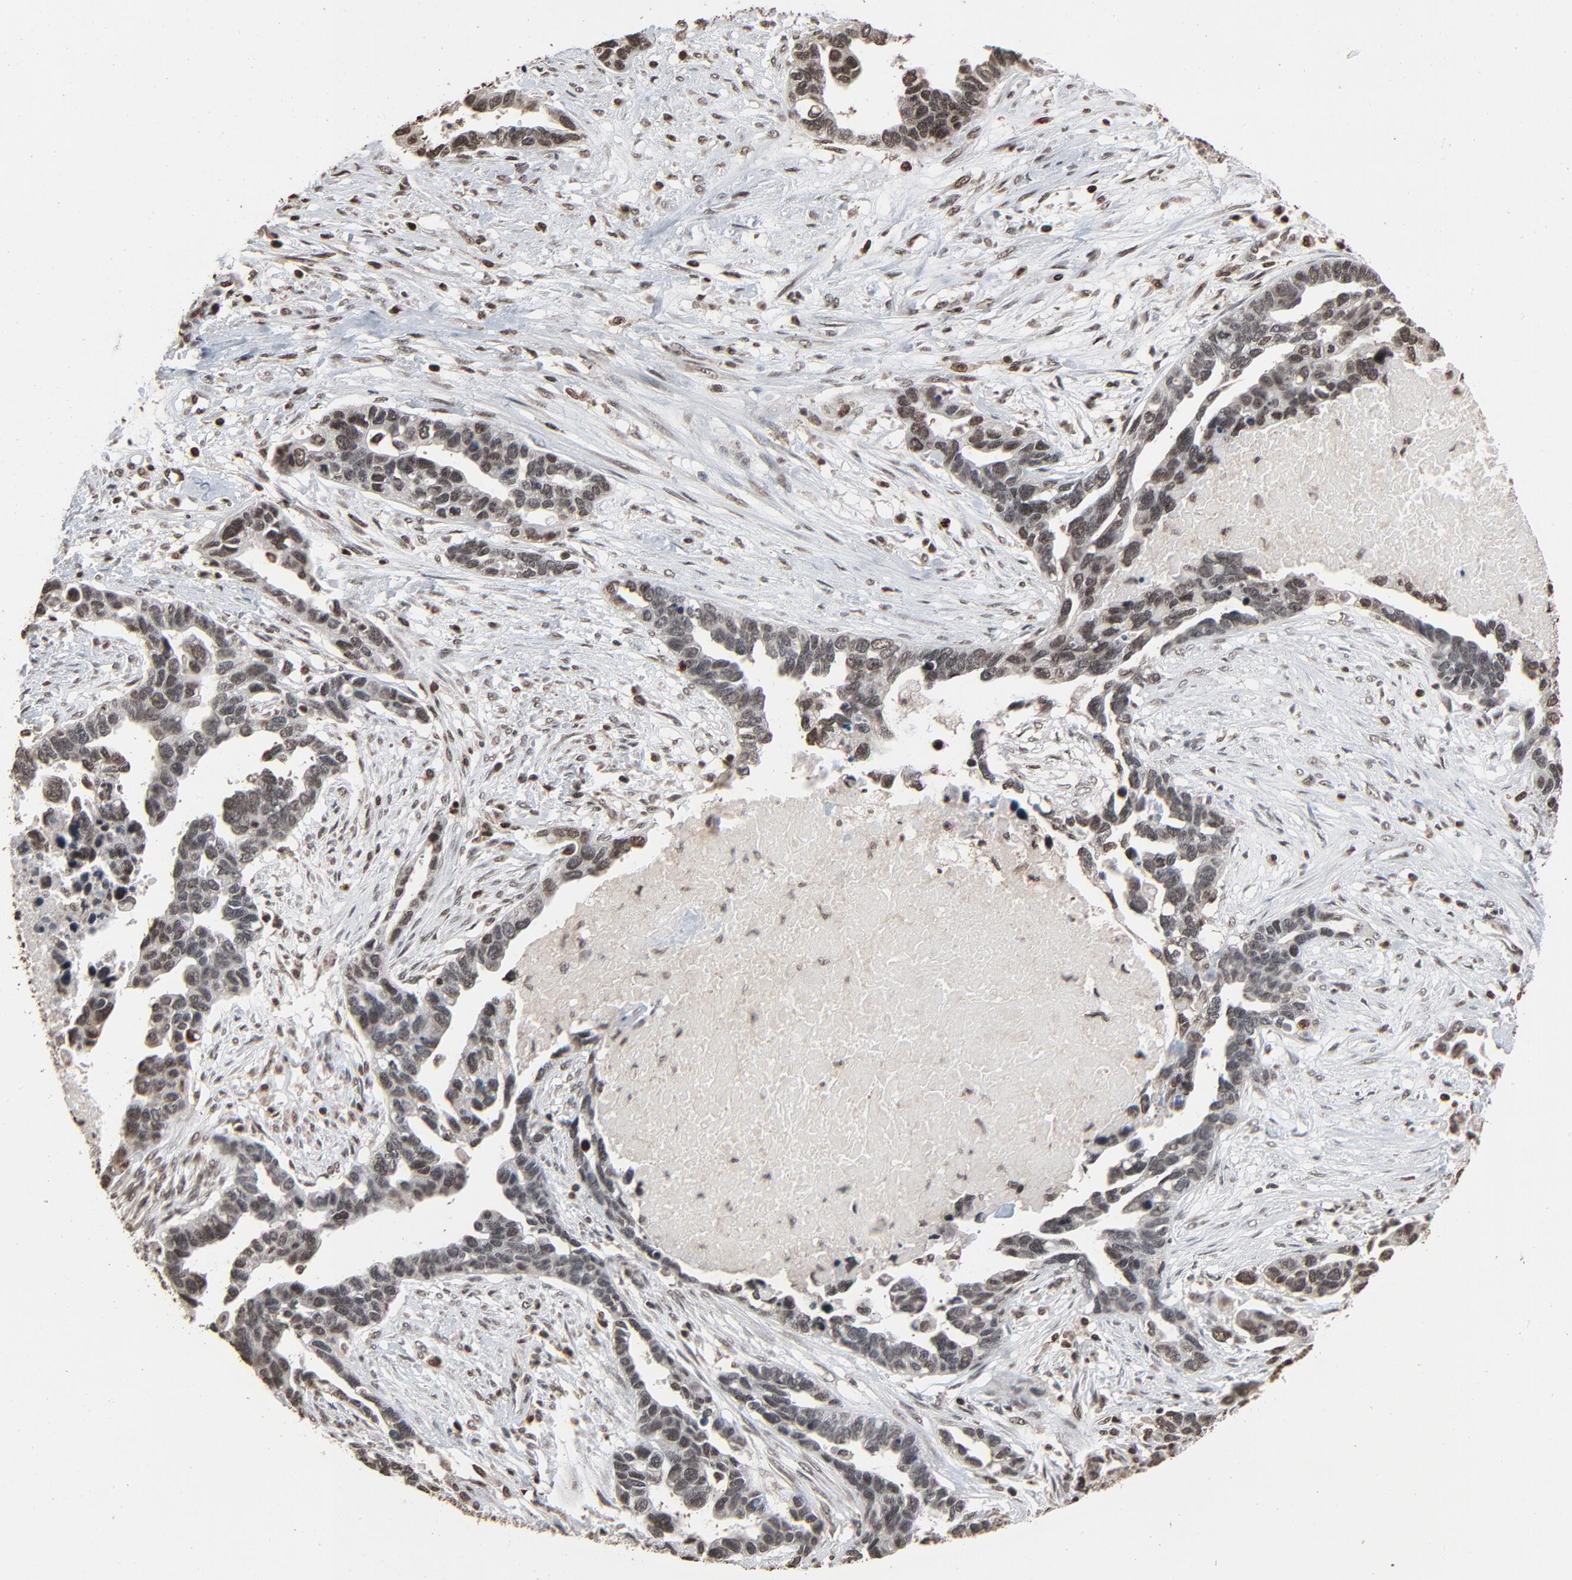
{"staining": {"intensity": "moderate", "quantity": ">75%", "location": "nuclear"}, "tissue": "ovarian cancer", "cell_type": "Tumor cells", "image_type": "cancer", "snomed": [{"axis": "morphology", "description": "Cystadenocarcinoma, serous, NOS"}, {"axis": "topography", "description": "Ovary"}], "caption": "Tumor cells reveal moderate nuclear staining in about >75% of cells in serous cystadenocarcinoma (ovarian).", "gene": "RPS6KA3", "patient": {"sex": "female", "age": 54}}